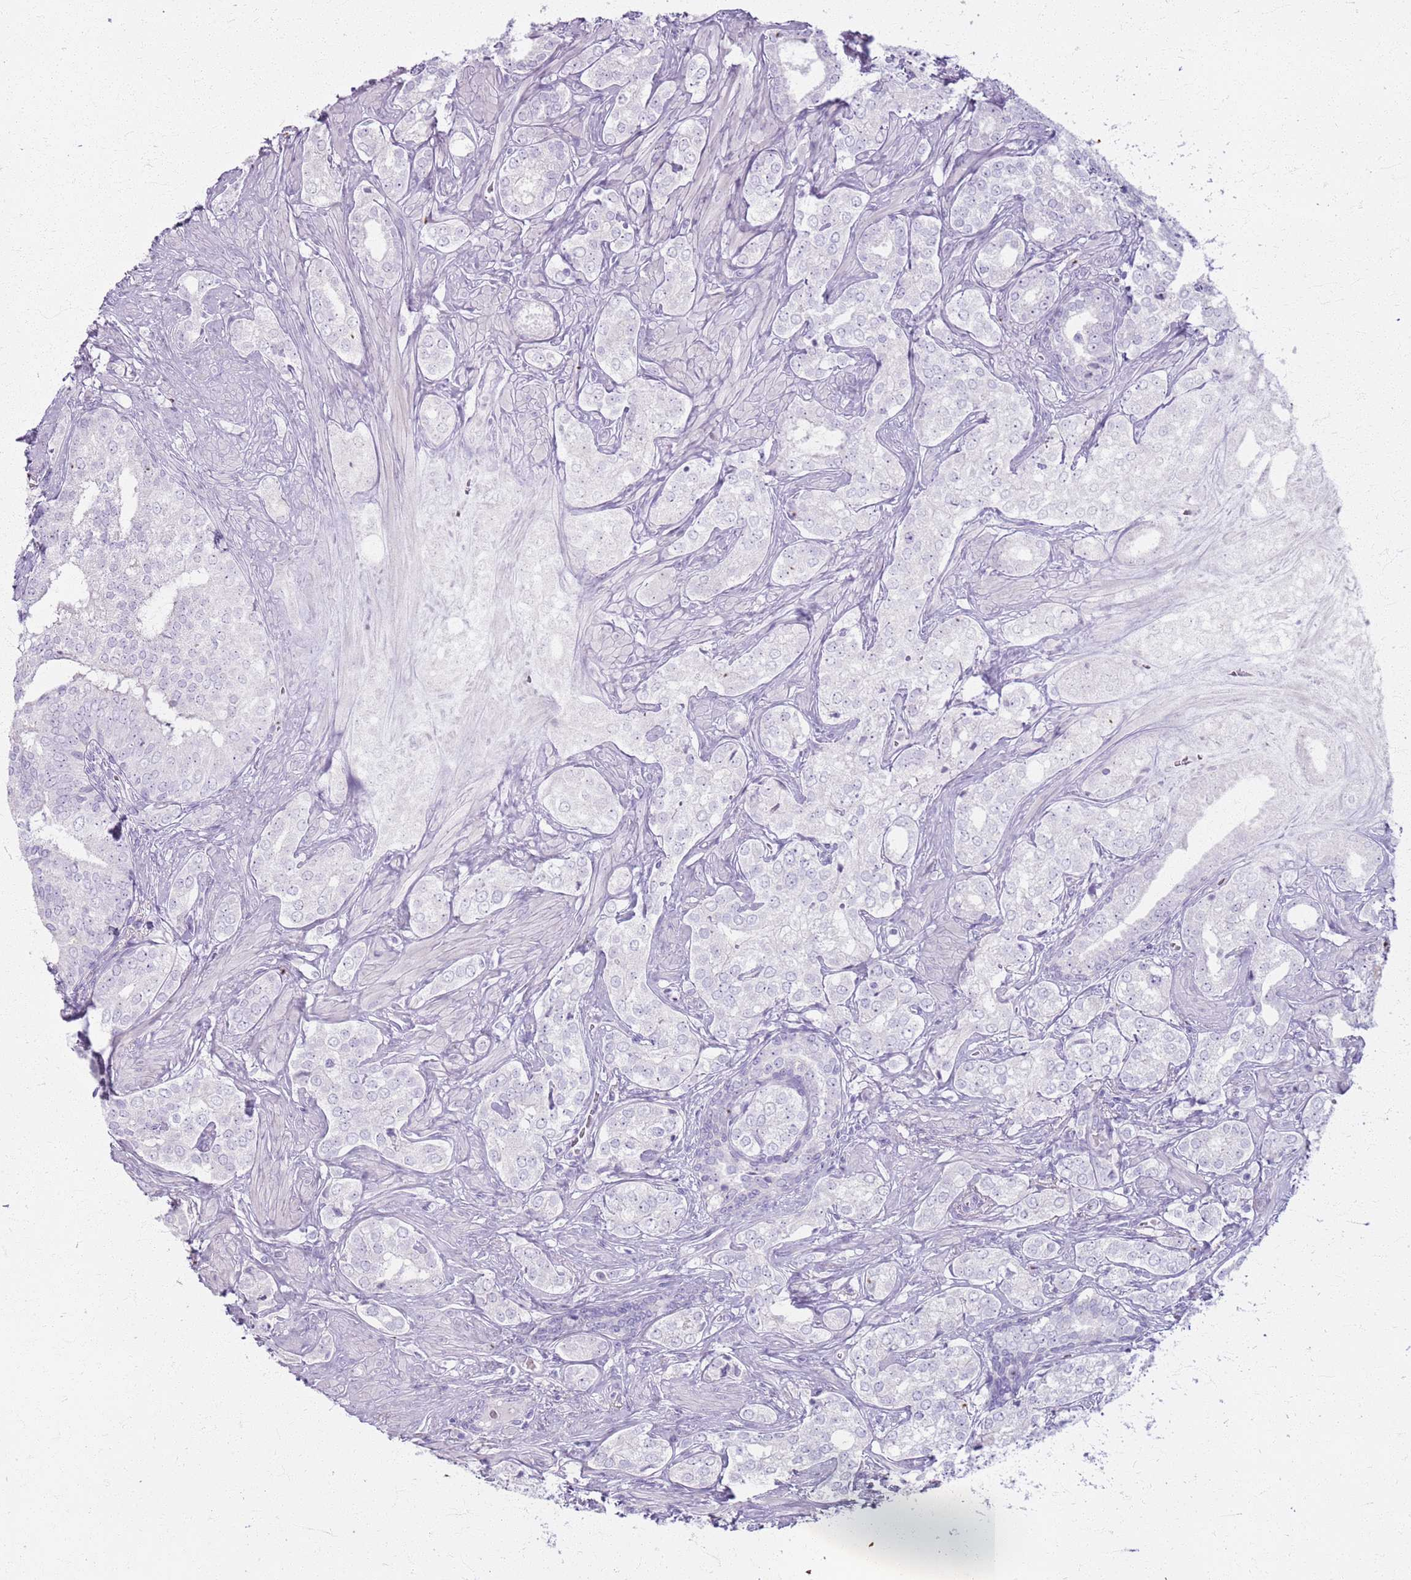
{"staining": {"intensity": "negative", "quantity": "none", "location": "none"}, "tissue": "prostate cancer", "cell_type": "Tumor cells", "image_type": "cancer", "snomed": [{"axis": "morphology", "description": "Adenocarcinoma, High grade"}, {"axis": "topography", "description": "Prostate"}], "caption": "A photomicrograph of prostate cancer stained for a protein displays no brown staining in tumor cells.", "gene": "CSRP3", "patient": {"sex": "male", "age": 71}}